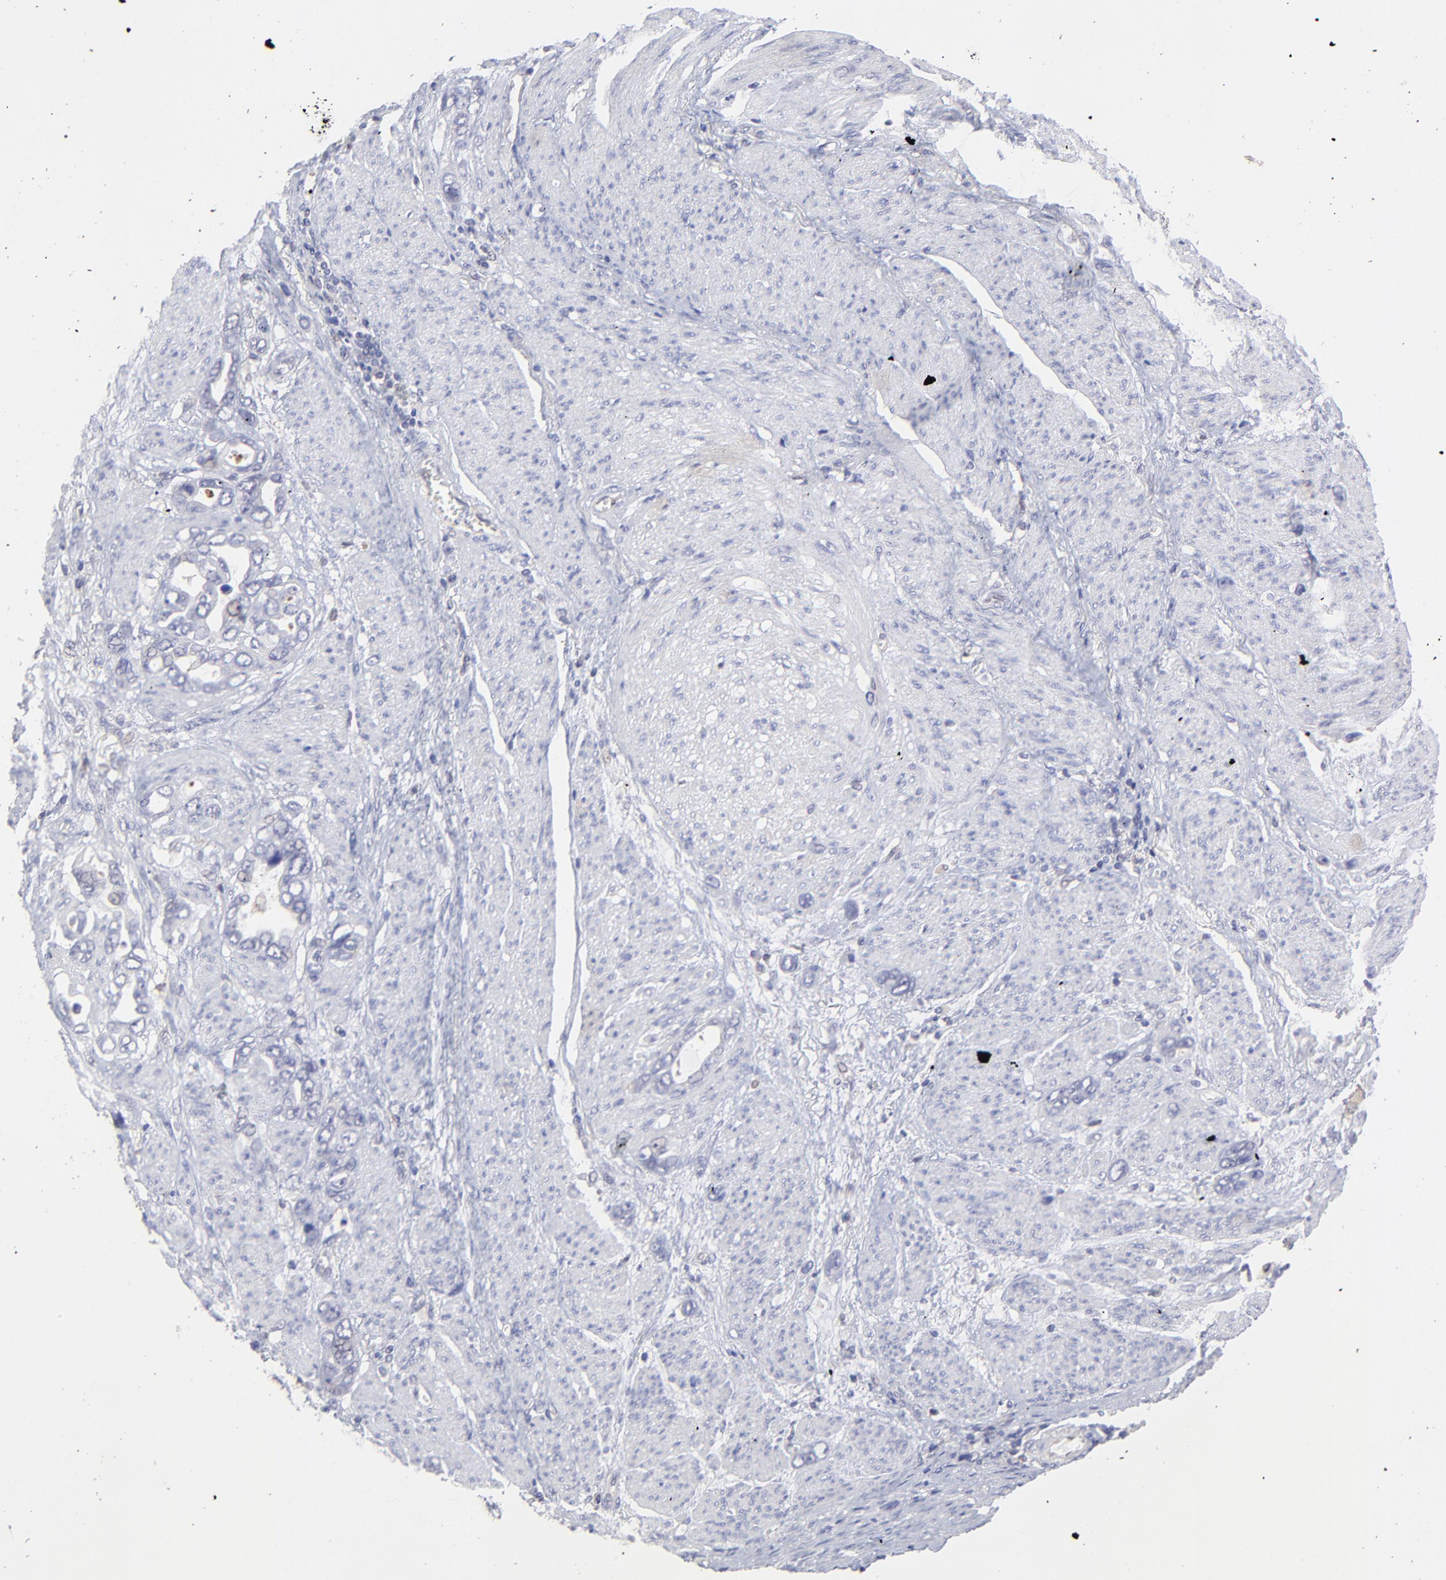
{"staining": {"intensity": "negative", "quantity": "none", "location": "none"}, "tissue": "stomach cancer", "cell_type": "Tumor cells", "image_type": "cancer", "snomed": [{"axis": "morphology", "description": "Adenocarcinoma, NOS"}, {"axis": "topography", "description": "Stomach"}], "caption": "Immunohistochemistry (IHC) photomicrograph of stomach cancer stained for a protein (brown), which shows no staining in tumor cells. Brightfield microscopy of immunohistochemistry stained with DAB (3,3'-diaminobenzidine) (brown) and hematoxylin (blue), captured at high magnification.", "gene": "HYAL1", "patient": {"sex": "male", "age": 78}}